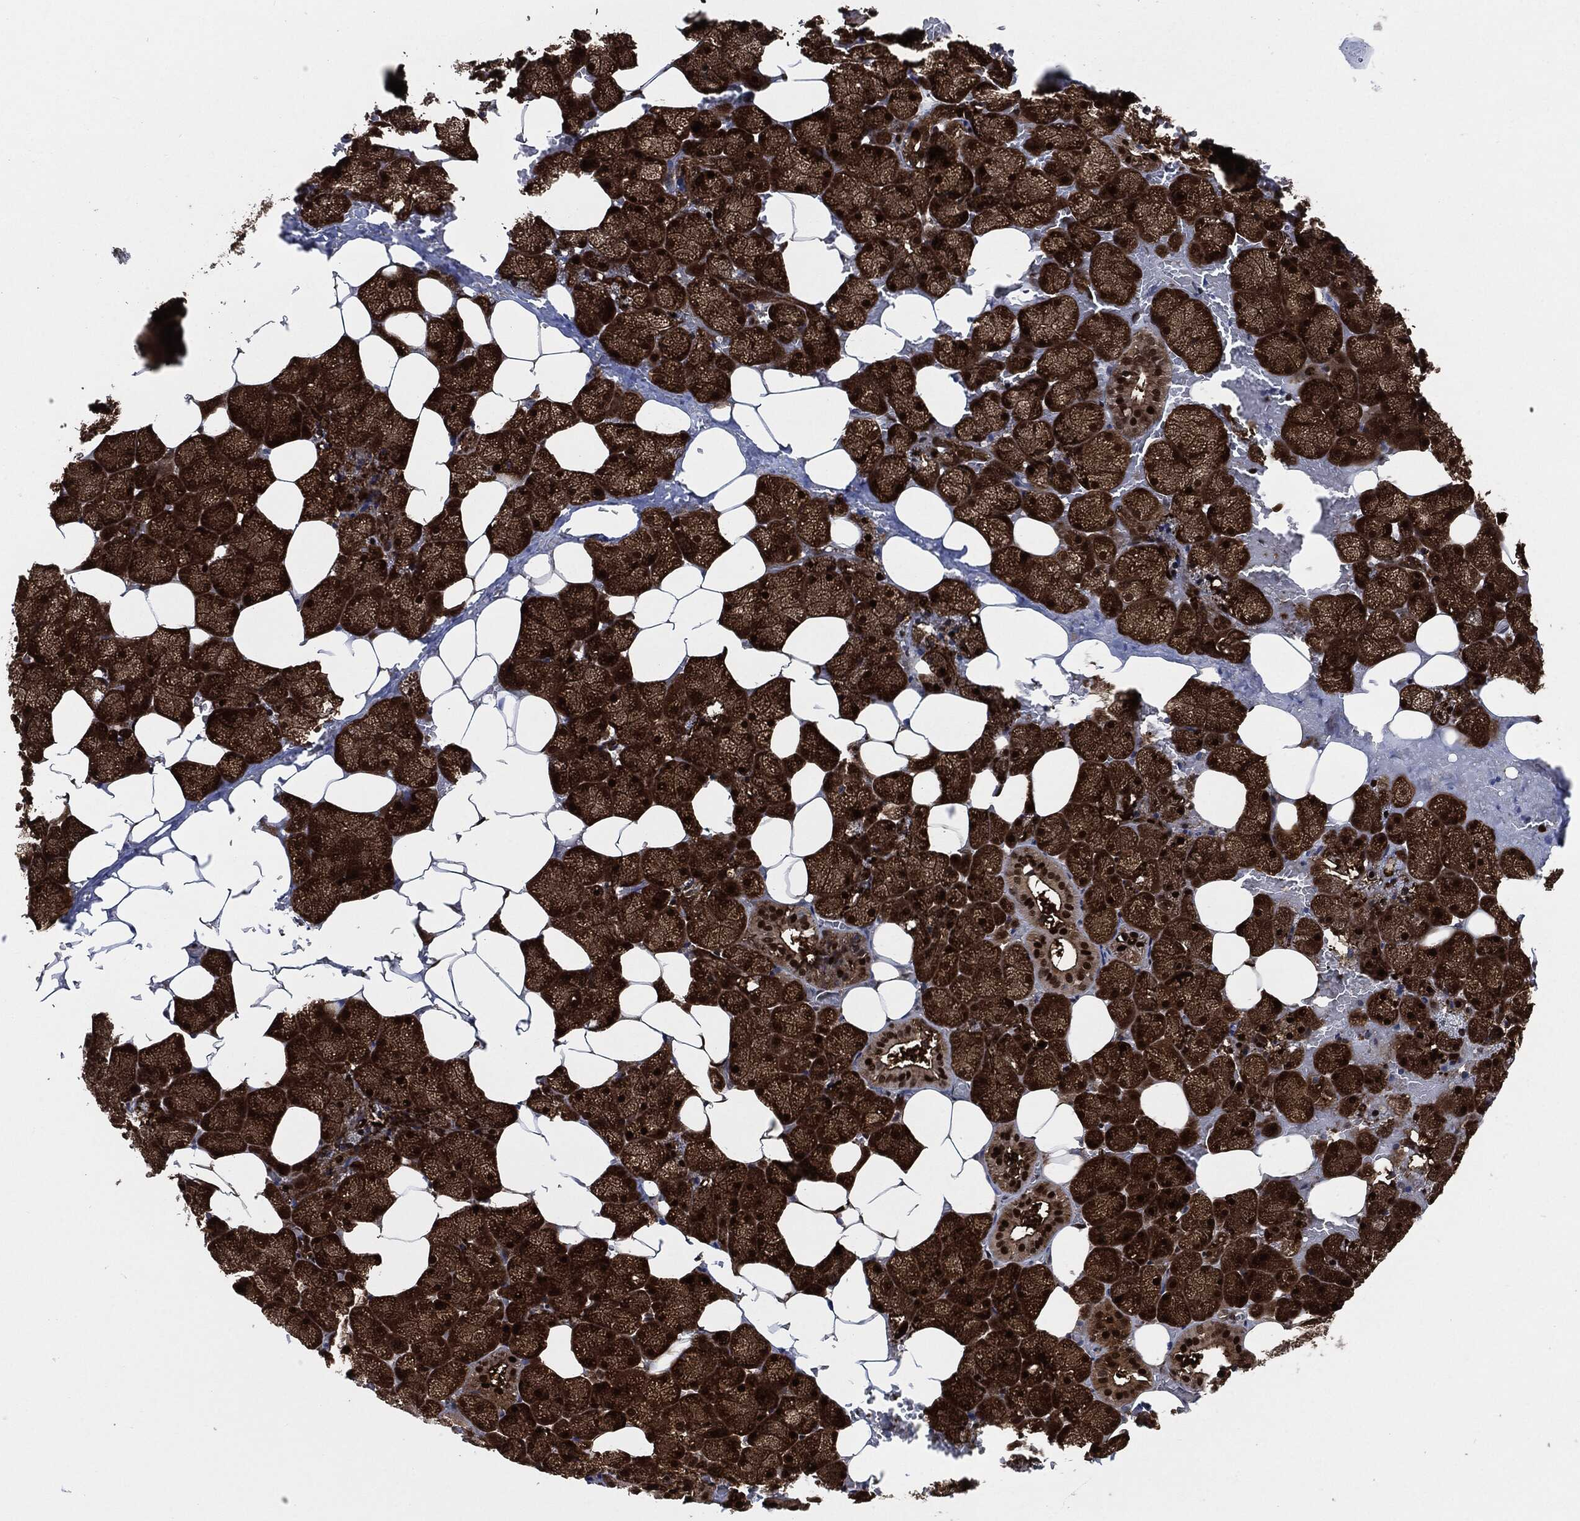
{"staining": {"intensity": "strong", "quantity": ">75%", "location": "cytoplasmic/membranous,nuclear"}, "tissue": "salivary gland", "cell_type": "Glandular cells", "image_type": "normal", "snomed": [{"axis": "morphology", "description": "Normal tissue, NOS"}, {"axis": "topography", "description": "Salivary gland"}], "caption": "Human salivary gland stained for a protein (brown) reveals strong cytoplasmic/membranous,nuclear positive staining in approximately >75% of glandular cells.", "gene": "DCTN1", "patient": {"sex": "male", "age": 38}}